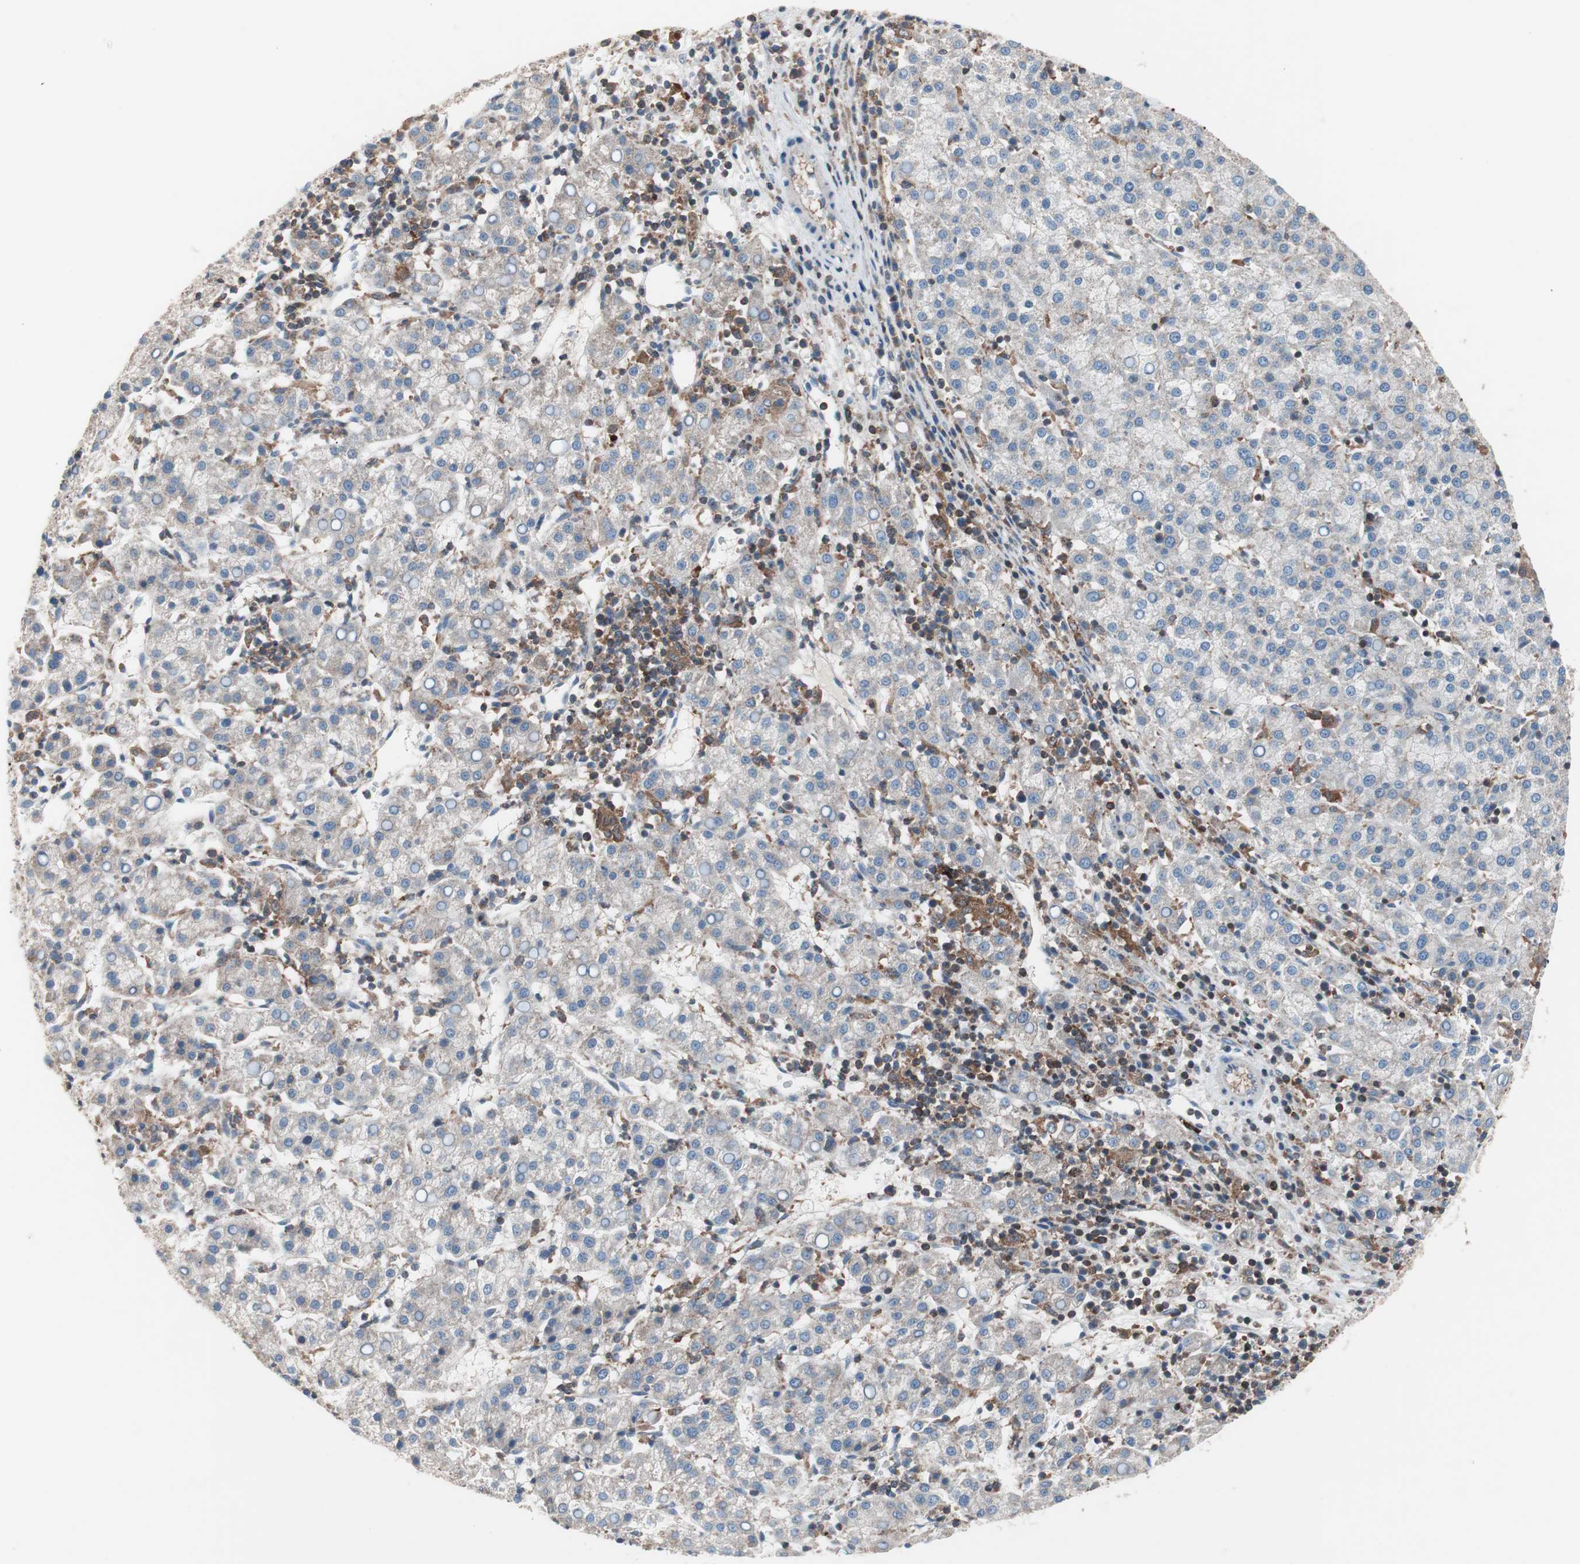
{"staining": {"intensity": "weak", "quantity": ">75%", "location": "cytoplasmic/membranous"}, "tissue": "liver cancer", "cell_type": "Tumor cells", "image_type": "cancer", "snomed": [{"axis": "morphology", "description": "Carcinoma, Hepatocellular, NOS"}, {"axis": "topography", "description": "Liver"}], "caption": "Liver hepatocellular carcinoma stained with DAB immunohistochemistry demonstrates low levels of weak cytoplasmic/membranous expression in about >75% of tumor cells.", "gene": "PIK3R1", "patient": {"sex": "female", "age": 58}}